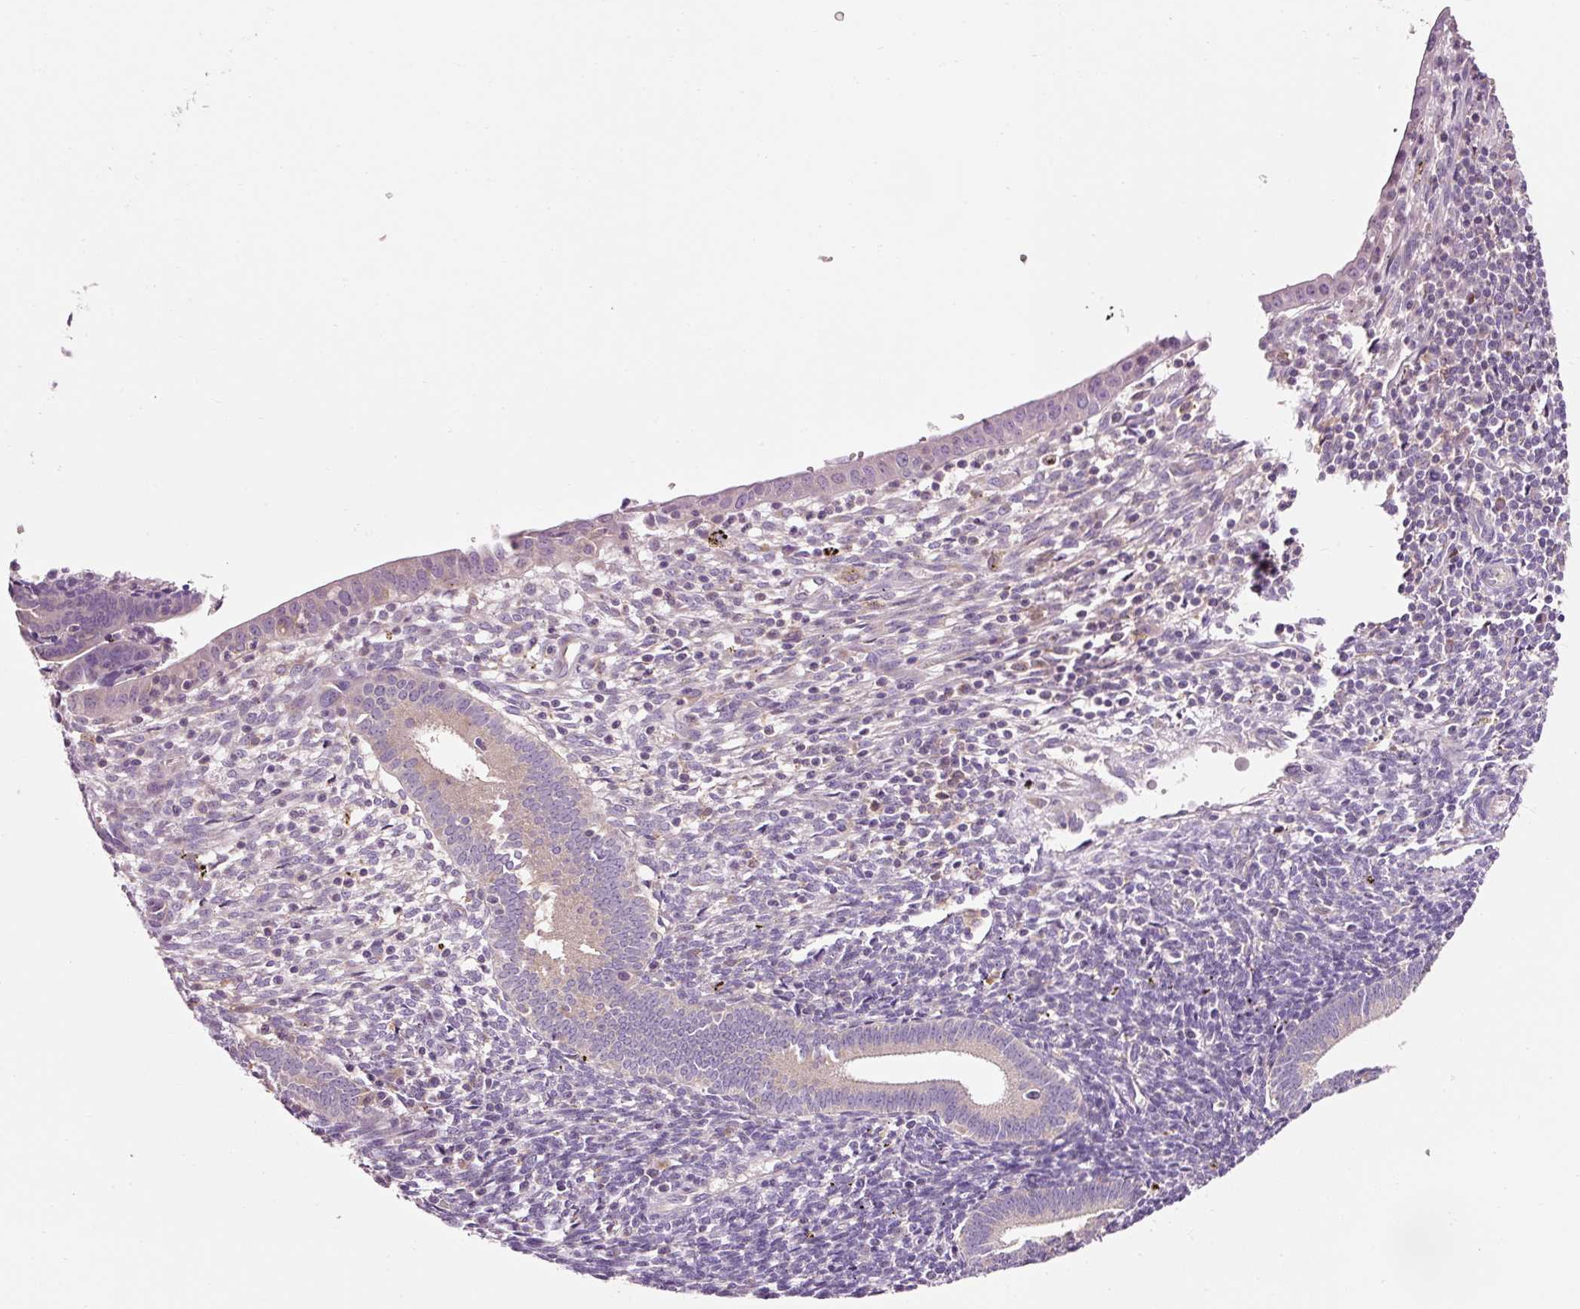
{"staining": {"intensity": "negative", "quantity": "none", "location": "none"}, "tissue": "endometrium", "cell_type": "Cells in endometrial stroma", "image_type": "normal", "snomed": [{"axis": "morphology", "description": "Normal tissue, NOS"}, {"axis": "topography", "description": "Endometrium"}], "caption": "IHC histopathology image of unremarkable endometrium stained for a protein (brown), which exhibits no positivity in cells in endometrial stroma.", "gene": "NAPA", "patient": {"sex": "female", "age": 41}}